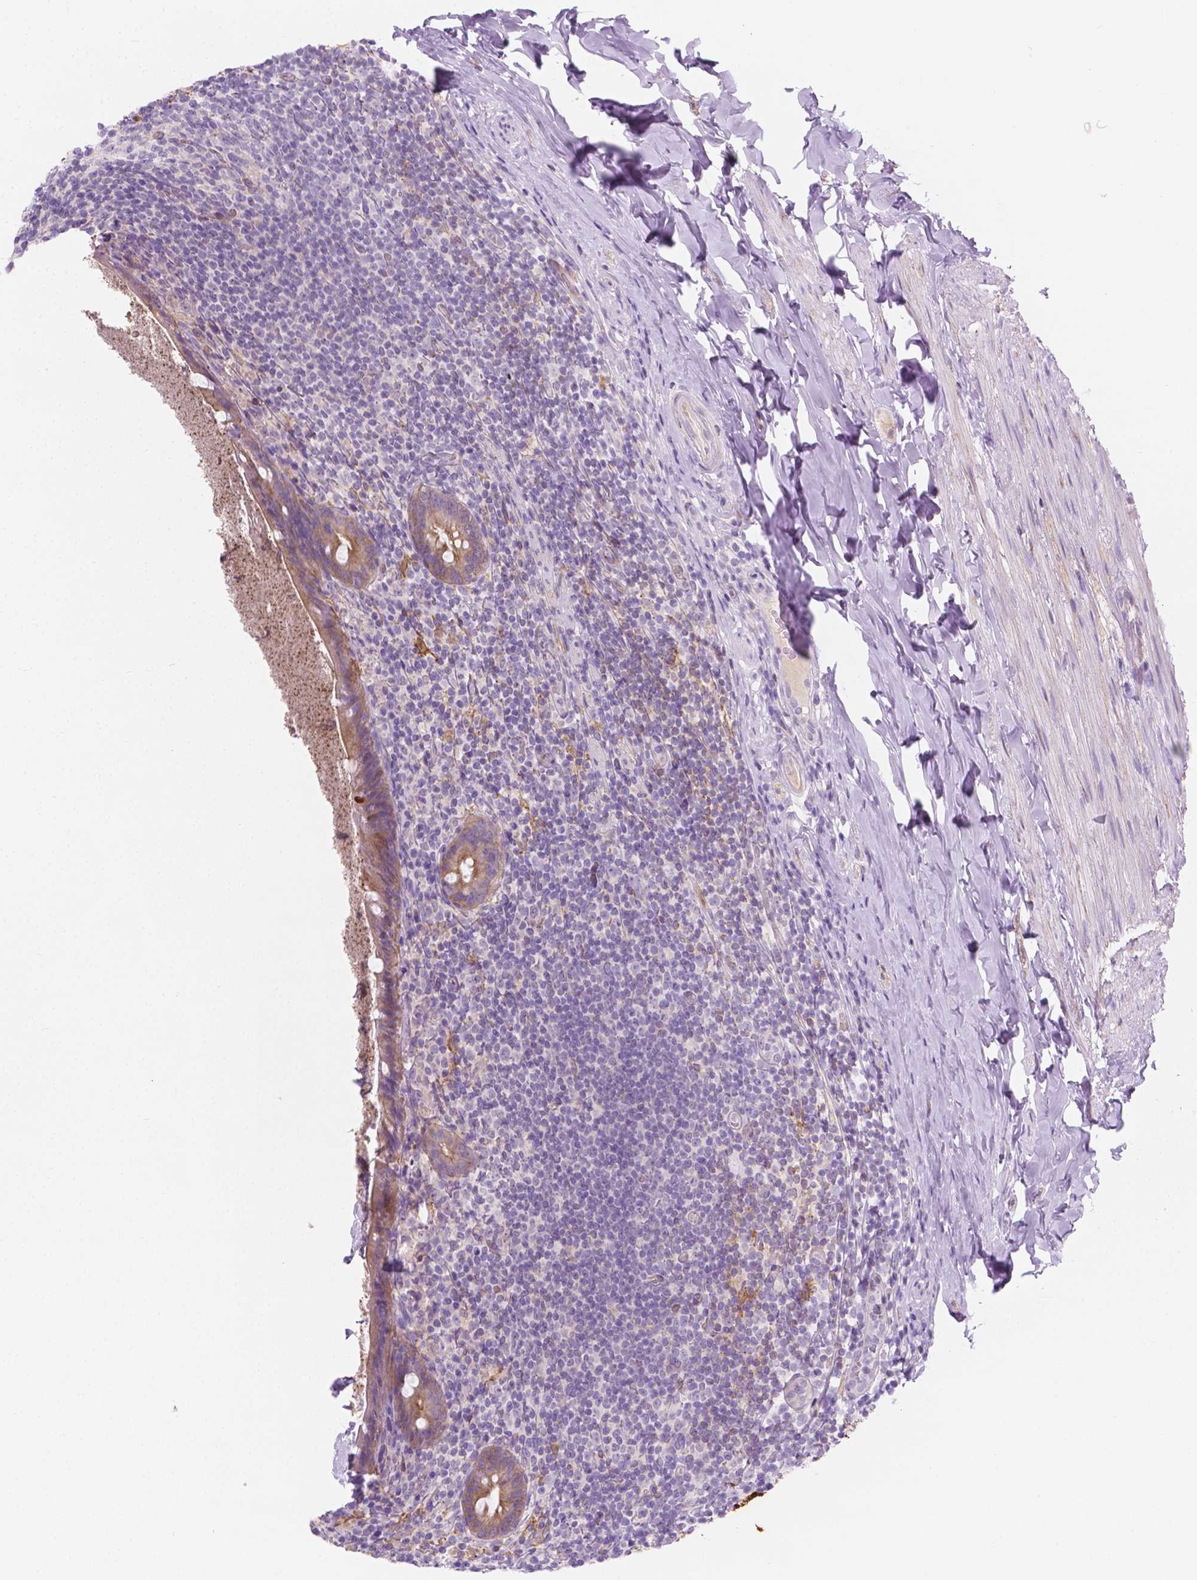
{"staining": {"intensity": "weak", "quantity": ">75%", "location": "cytoplasmic/membranous"}, "tissue": "appendix", "cell_type": "Glandular cells", "image_type": "normal", "snomed": [{"axis": "morphology", "description": "Normal tissue, NOS"}, {"axis": "topography", "description": "Appendix"}], "caption": "High-power microscopy captured an IHC image of normal appendix, revealing weak cytoplasmic/membranous positivity in approximately >75% of glandular cells.", "gene": "EPPK1", "patient": {"sex": "male", "age": 47}}